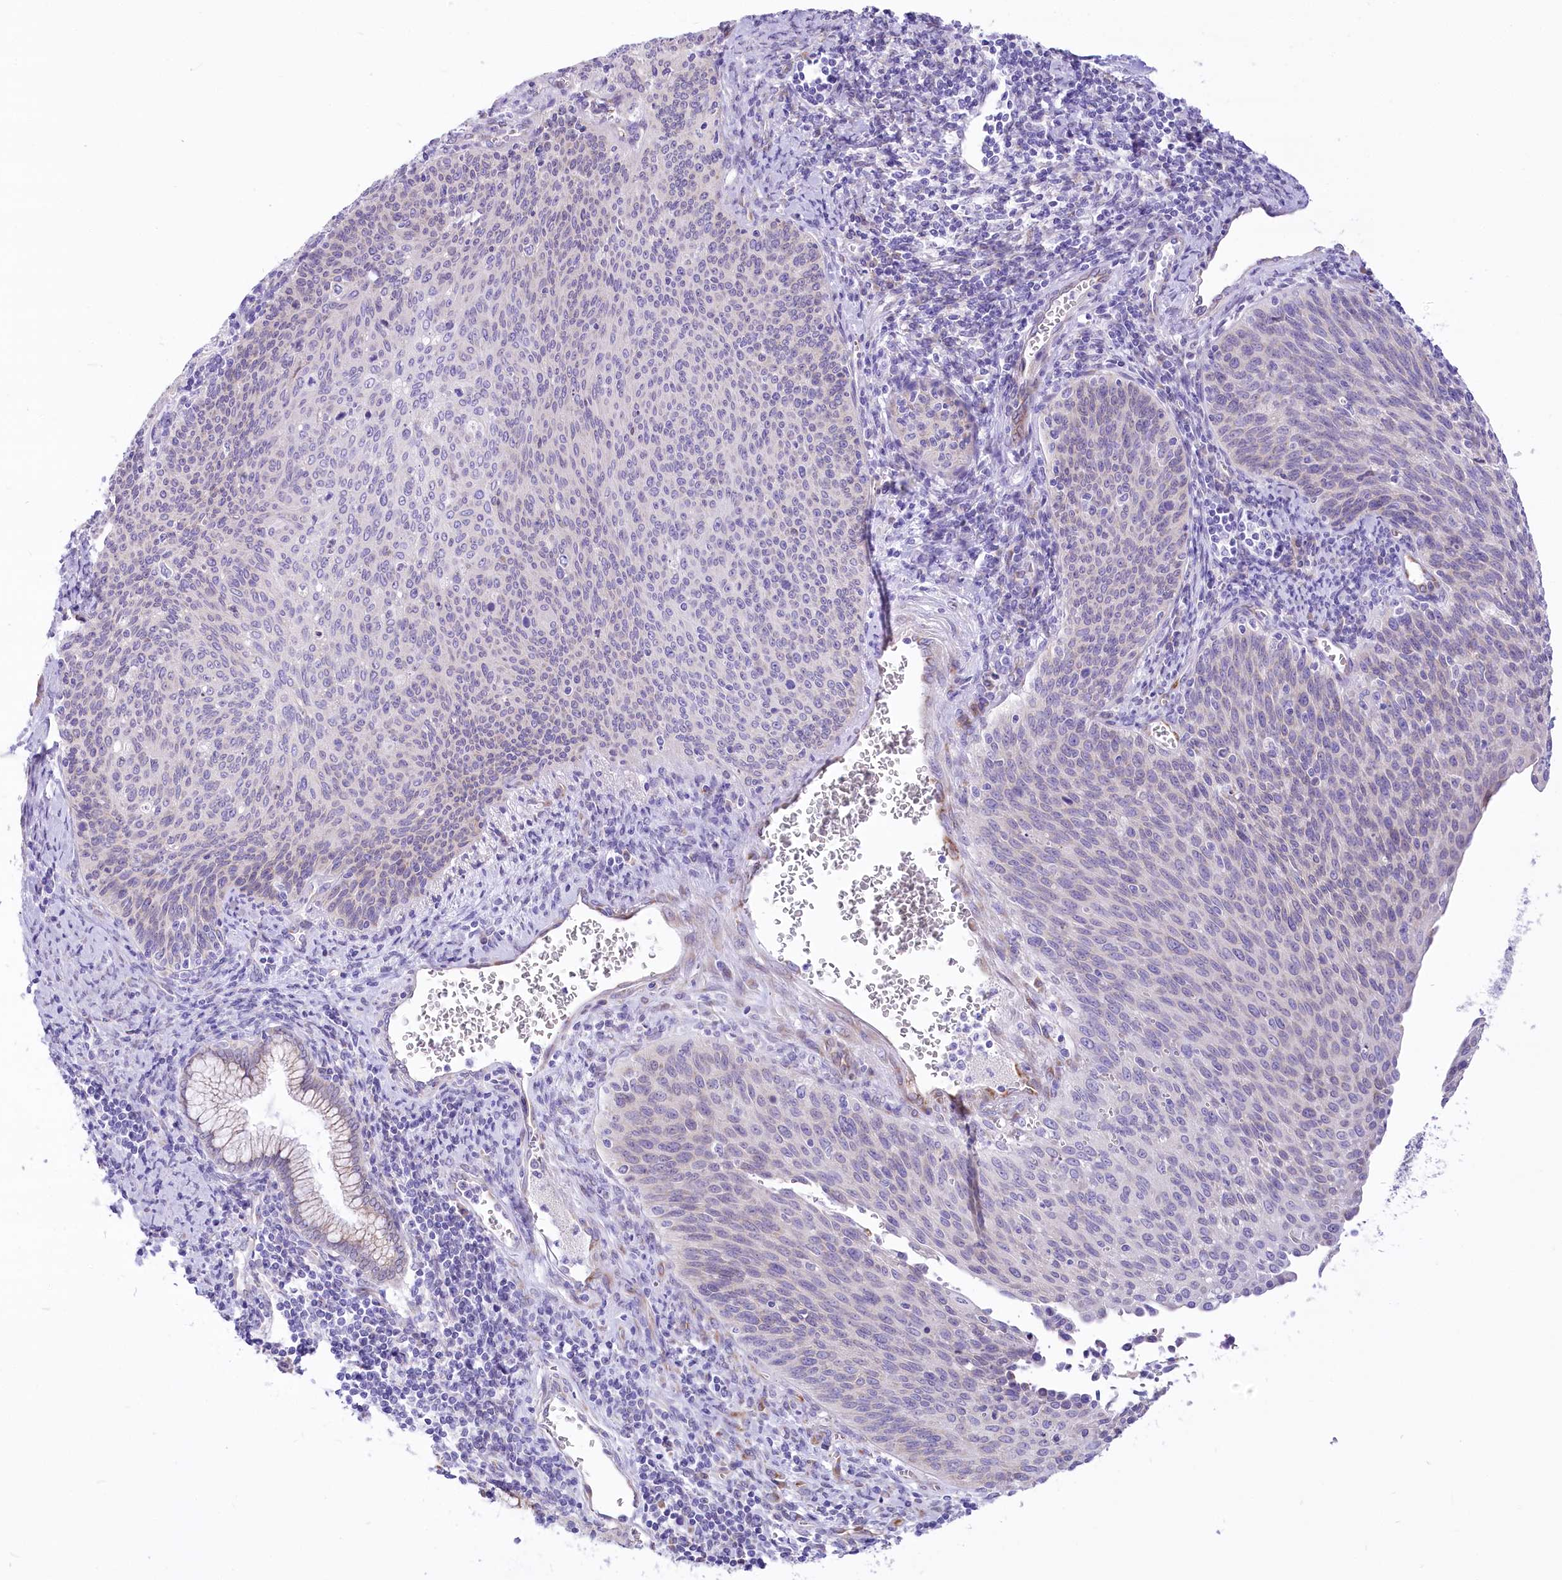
{"staining": {"intensity": "negative", "quantity": "none", "location": "none"}, "tissue": "cervical cancer", "cell_type": "Tumor cells", "image_type": "cancer", "snomed": [{"axis": "morphology", "description": "Squamous cell carcinoma, NOS"}, {"axis": "topography", "description": "Cervix"}], "caption": "This is an IHC histopathology image of squamous cell carcinoma (cervical). There is no positivity in tumor cells.", "gene": "STT3B", "patient": {"sex": "female", "age": 55}}